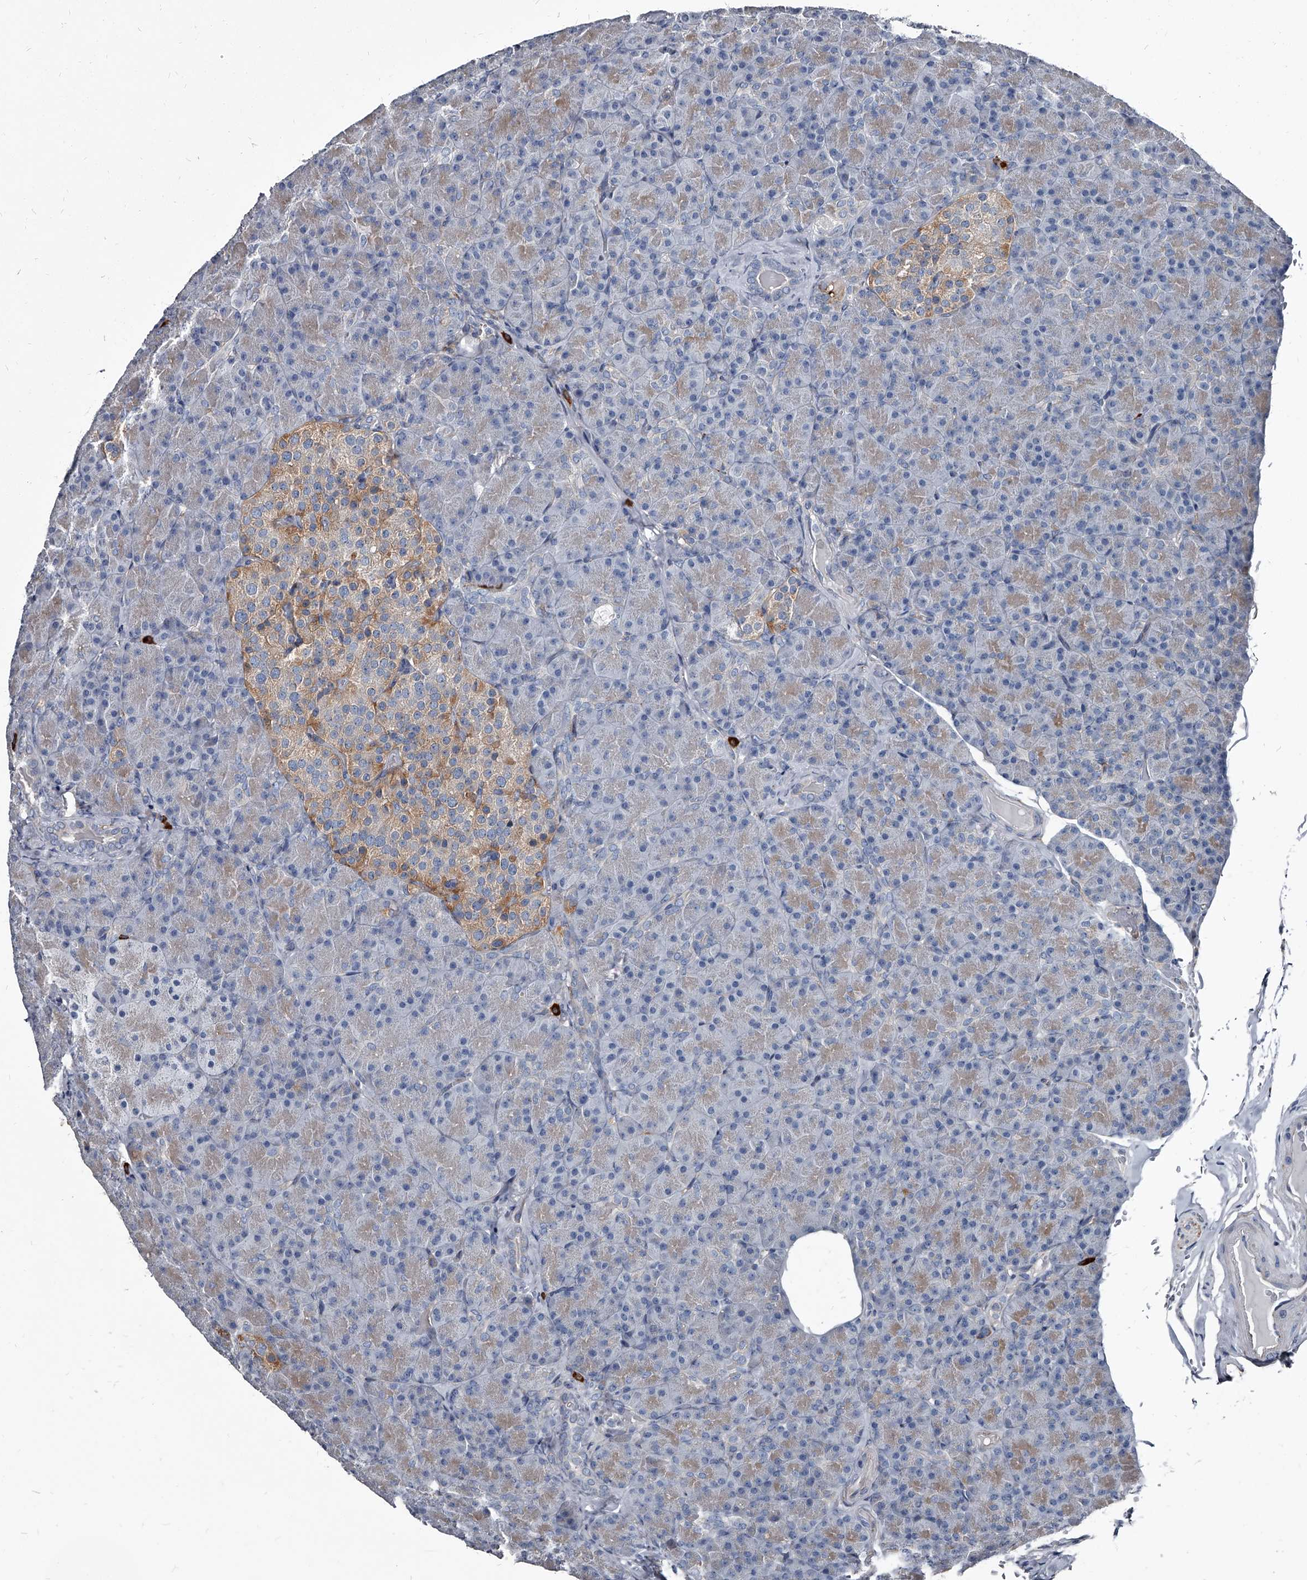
{"staining": {"intensity": "weak", "quantity": "<25%", "location": "cytoplasmic/membranous"}, "tissue": "pancreas", "cell_type": "Exocrine glandular cells", "image_type": "normal", "snomed": [{"axis": "morphology", "description": "Normal tissue, NOS"}, {"axis": "topography", "description": "Pancreas"}], "caption": "Immunohistochemistry (IHC) image of normal pancreas: pancreas stained with DAB shows no significant protein expression in exocrine glandular cells. (DAB immunohistochemistry with hematoxylin counter stain).", "gene": "PGLYRP3", "patient": {"sex": "female", "age": 43}}